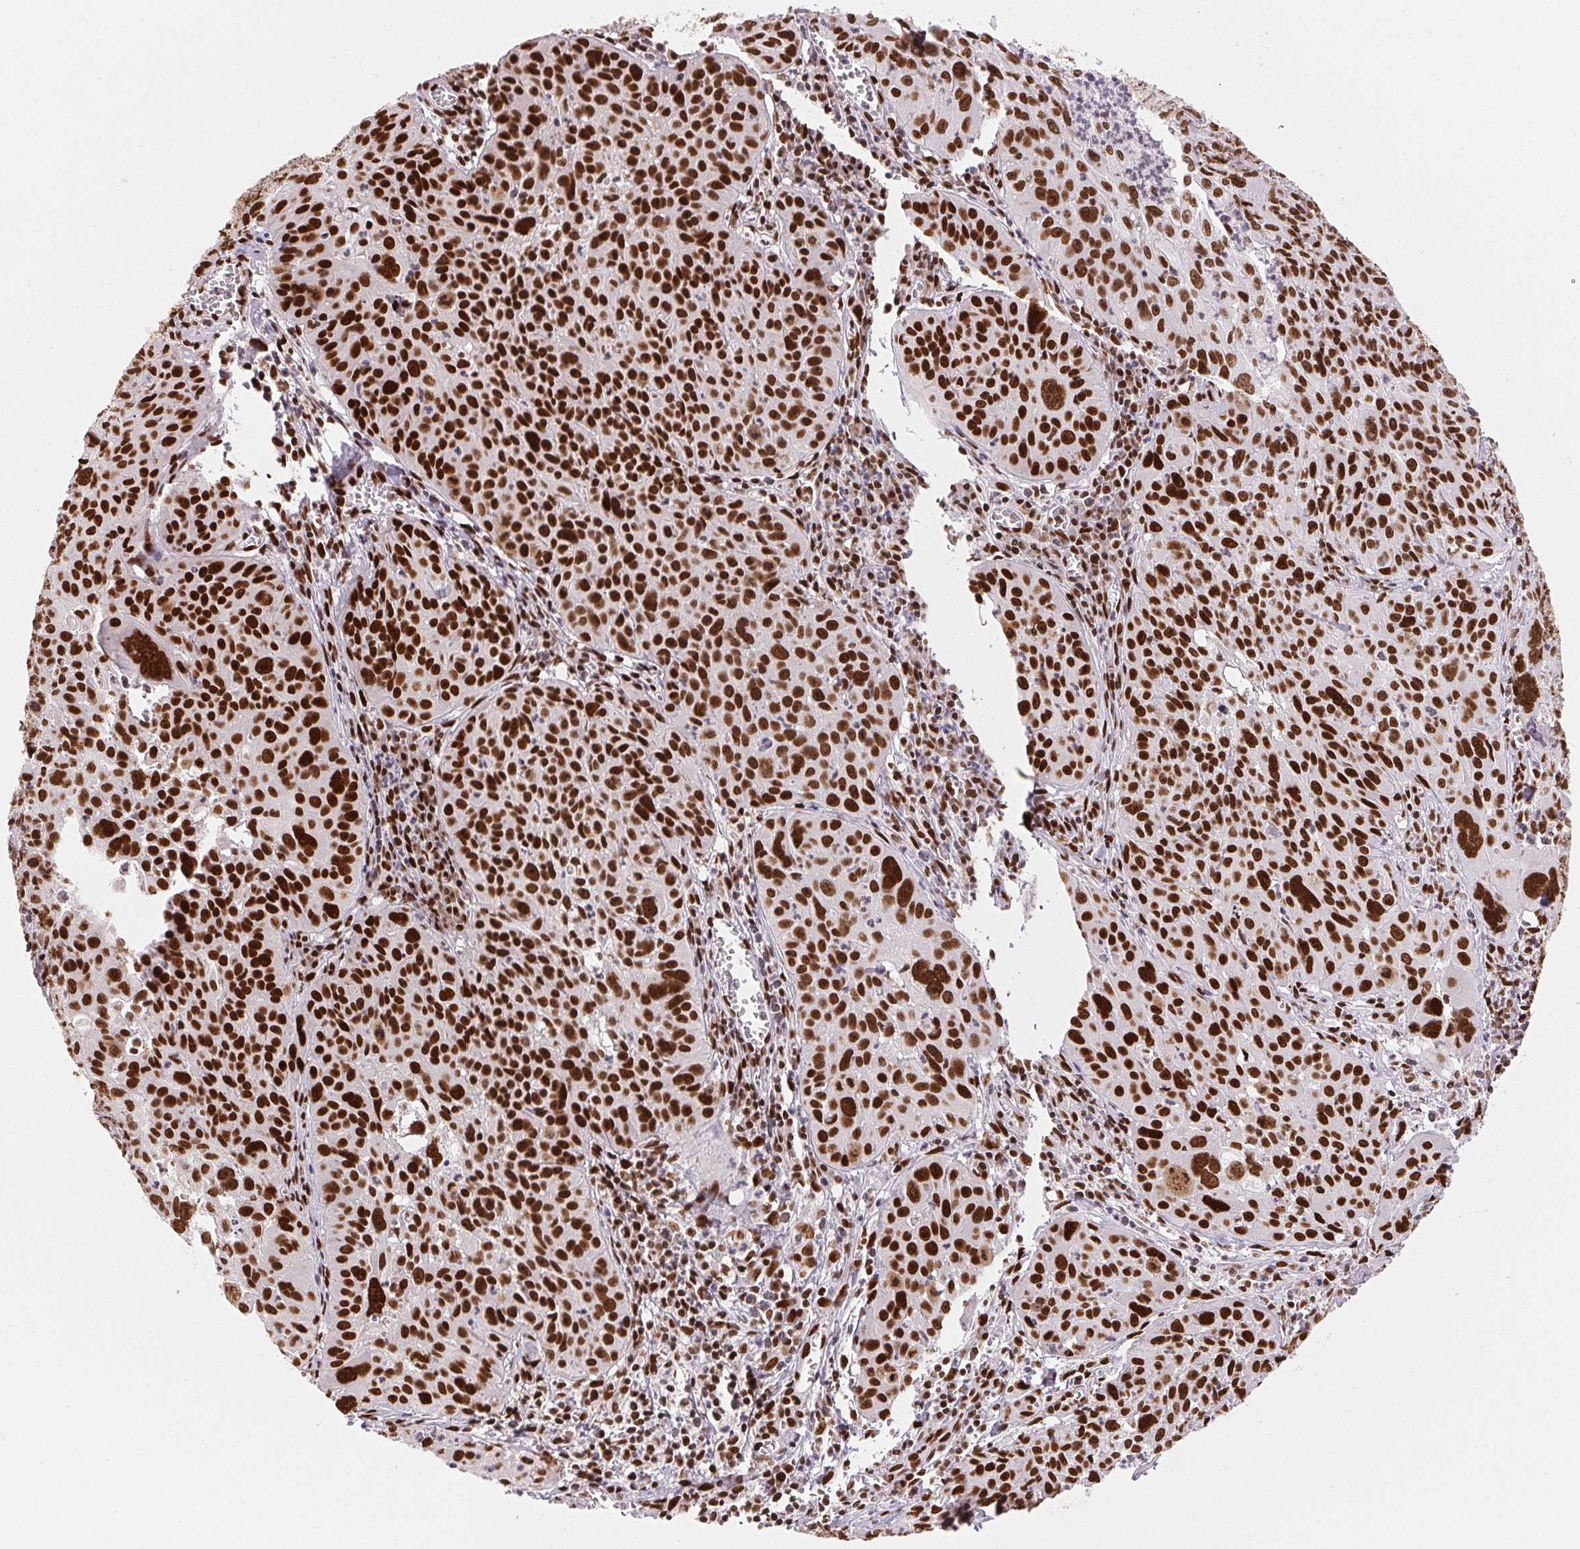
{"staining": {"intensity": "strong", "quantity": ">75%", "location": "nuclear"}, "tissue": "cervical cancer", "cell_type": "Tumor cells", "image_type": "cancer", "snomed": [{"axis": "morphology", "description": "Squamous cell carcinoma, NOS"}, {"axis": "topography", "description": "Cervix"}], "caption": "Human cervical cancer (squamous cell carcinoma) stained for a protein (brown) displays strong nuclear positive positivity in about >75% of tumor cells.", "gene": "ZNF80", "patient": {"sex": "female", "age": 31}}